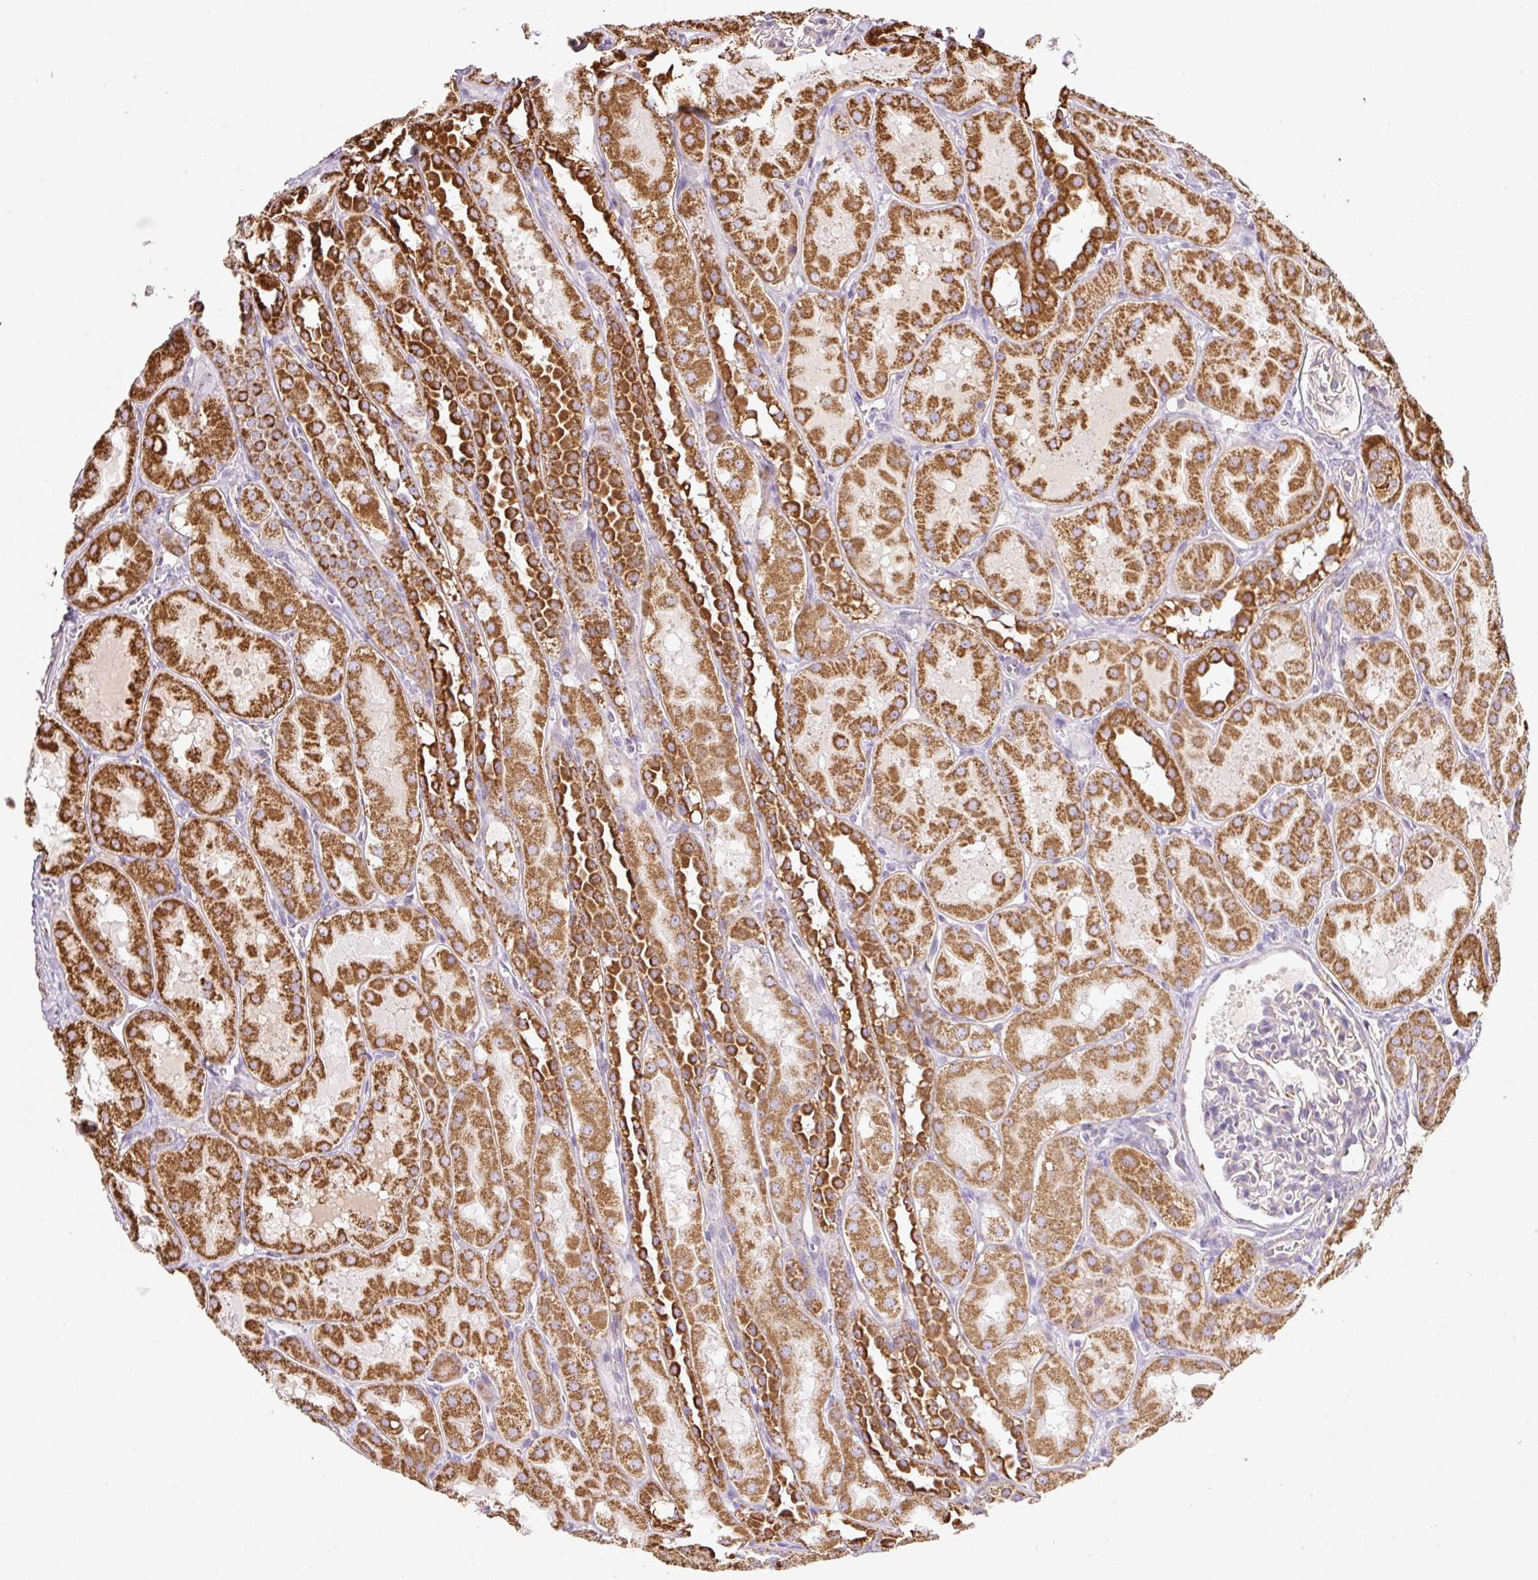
{"staining": {"intensity": "negative", "quantity": "none", "location": "none"}, "tissue": "kidney", "cell_type": "Cells in glomeruli", "image_type": "normal", "snomed": [{"axis": "morphology", "description": "Normal tissue, NOS"}, {"axis": "topography", "description": "Kidney"}, {"axis": "topography", "description": "Urinary bladder"}], "caption": "IHC of normal kidney displays no staining in cells in glomeruli.", "gene": "DAAM2", "patient": {"sex": "male", "age": 16}}